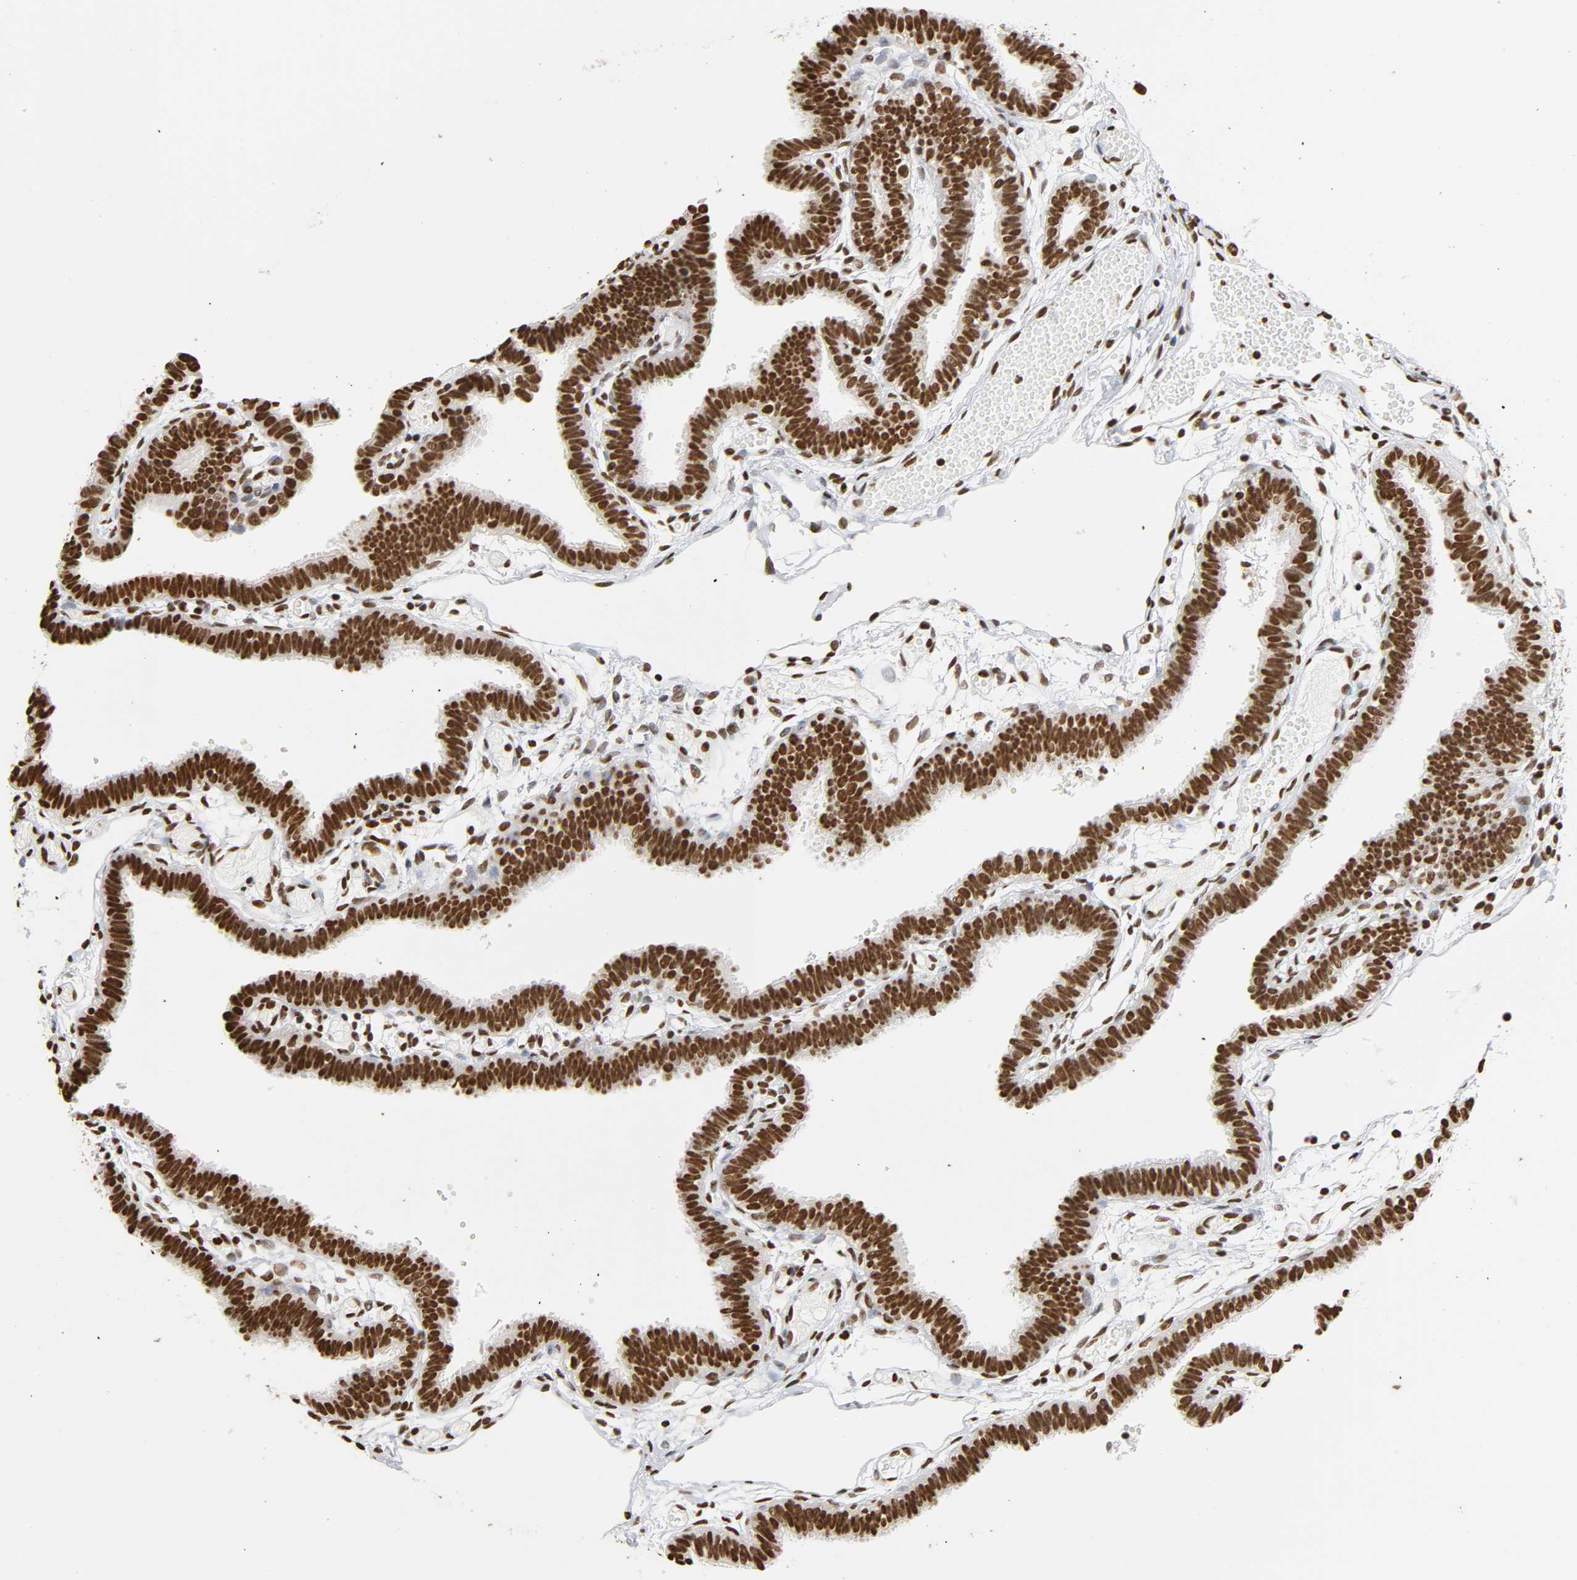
{"staining": {"intensity": "strong", "quantity": ">75%", "location": "nuclear"}, "tissue": "fallopian tube", "cell_type": "Glandular cells", "image_type": "normal", "snomed": [{"axis": "morphology", "description": "Normal tissue, NOS"}, {"axis": "topography", "description": "Fallopian tube"}], "caption": "Glandular cells display strong nuclear positivity in about >75% of cells in benign fallopian tube.", "gene": "HNRNPC", "patient": {"sex": "female", "age": 29}}